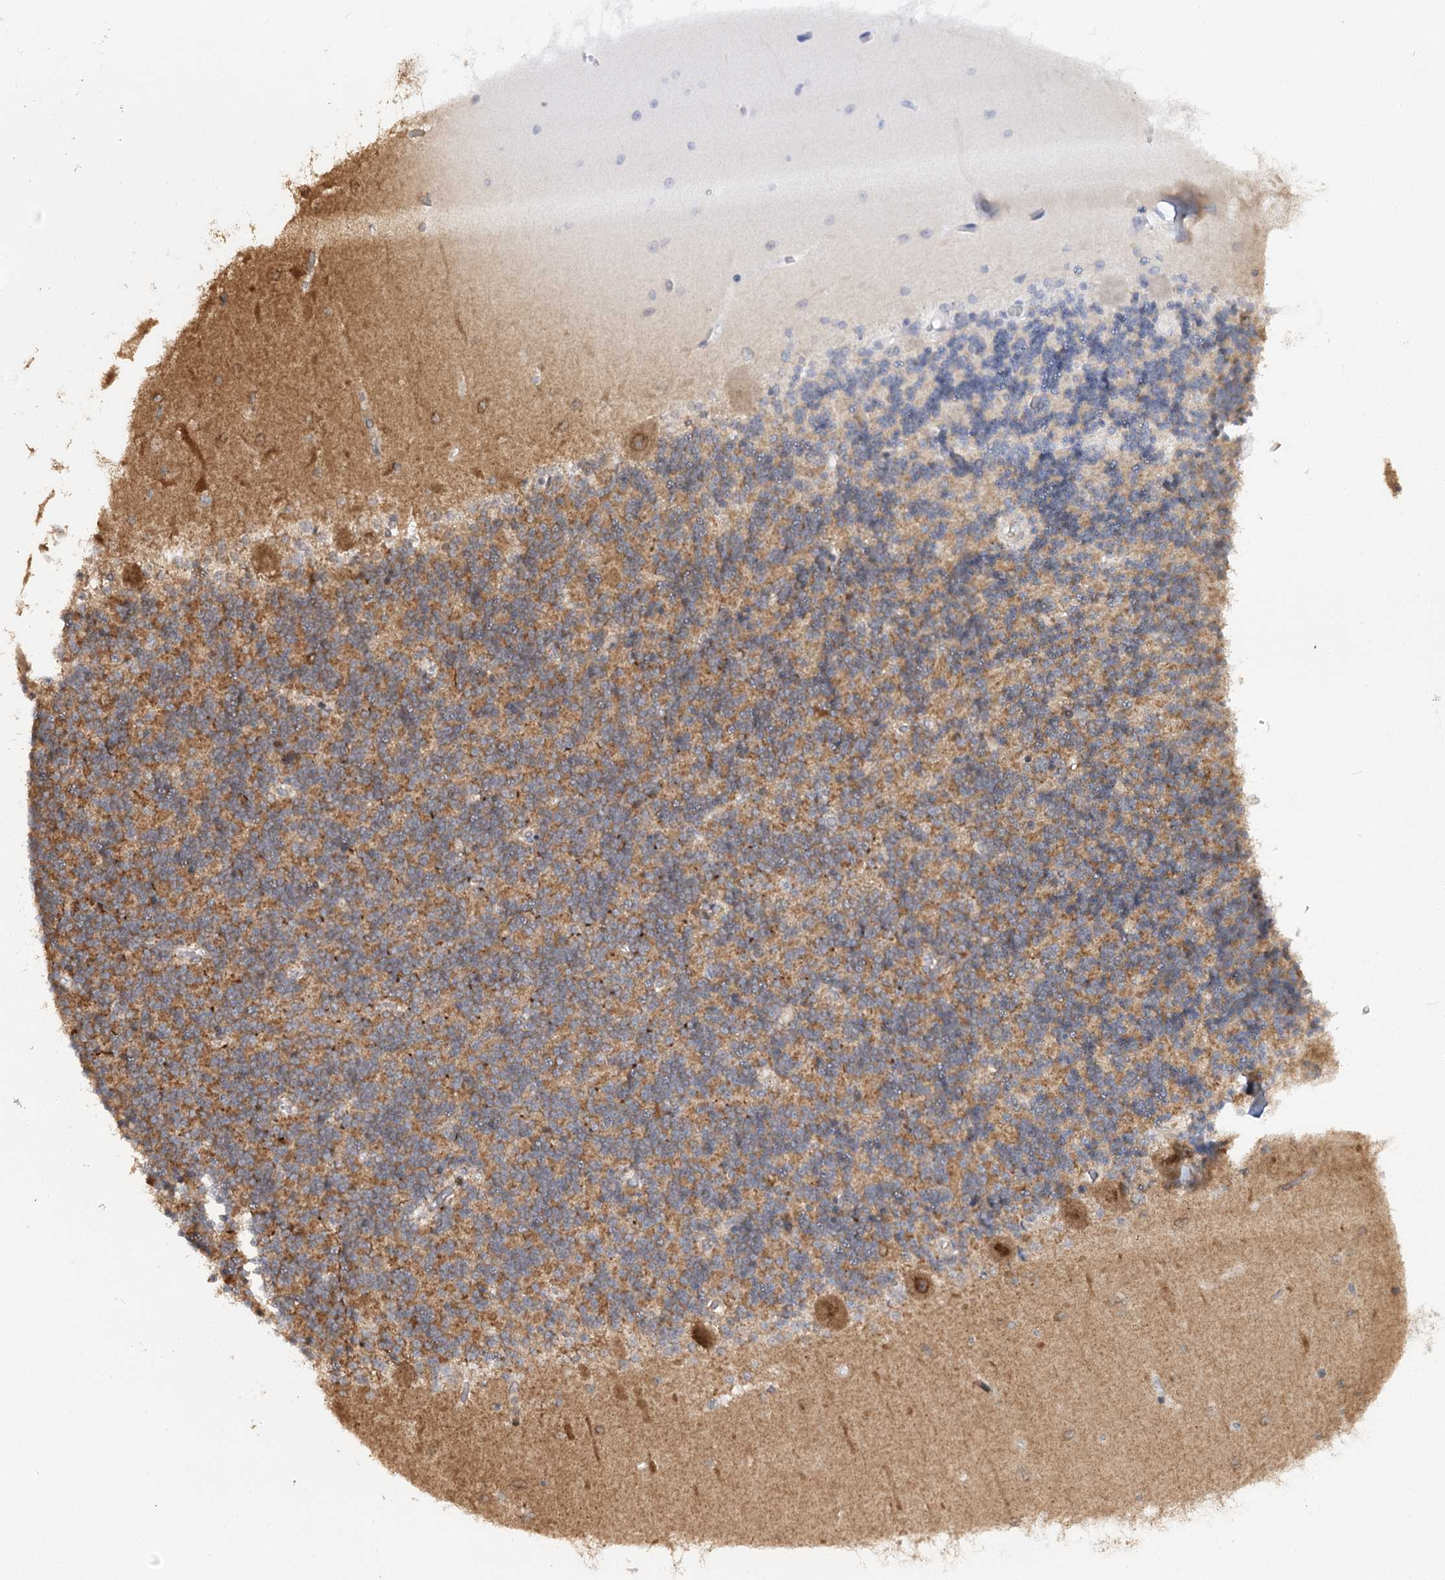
{"staining": {"intensity": "moderate", "quantity": ">75%", "location": "cytoplasmic/membranous"}, "tissue": "cerebellum", "cell_type": "Cells in granular layer", "image_type": "normal", "snomed": [{"axis": "morphology", "description": "Normal tissue, NOS"}, {"axis": "topography", "description": "Cerebellum"}], "caption": "The immunohistochemical stain highlights moderate cytoplasmic/membranous staining in cells in granular layer of unremarkable cerebellum.", "gene": "ZNRF3", "patient": {"sex": "male", "age": 37}}